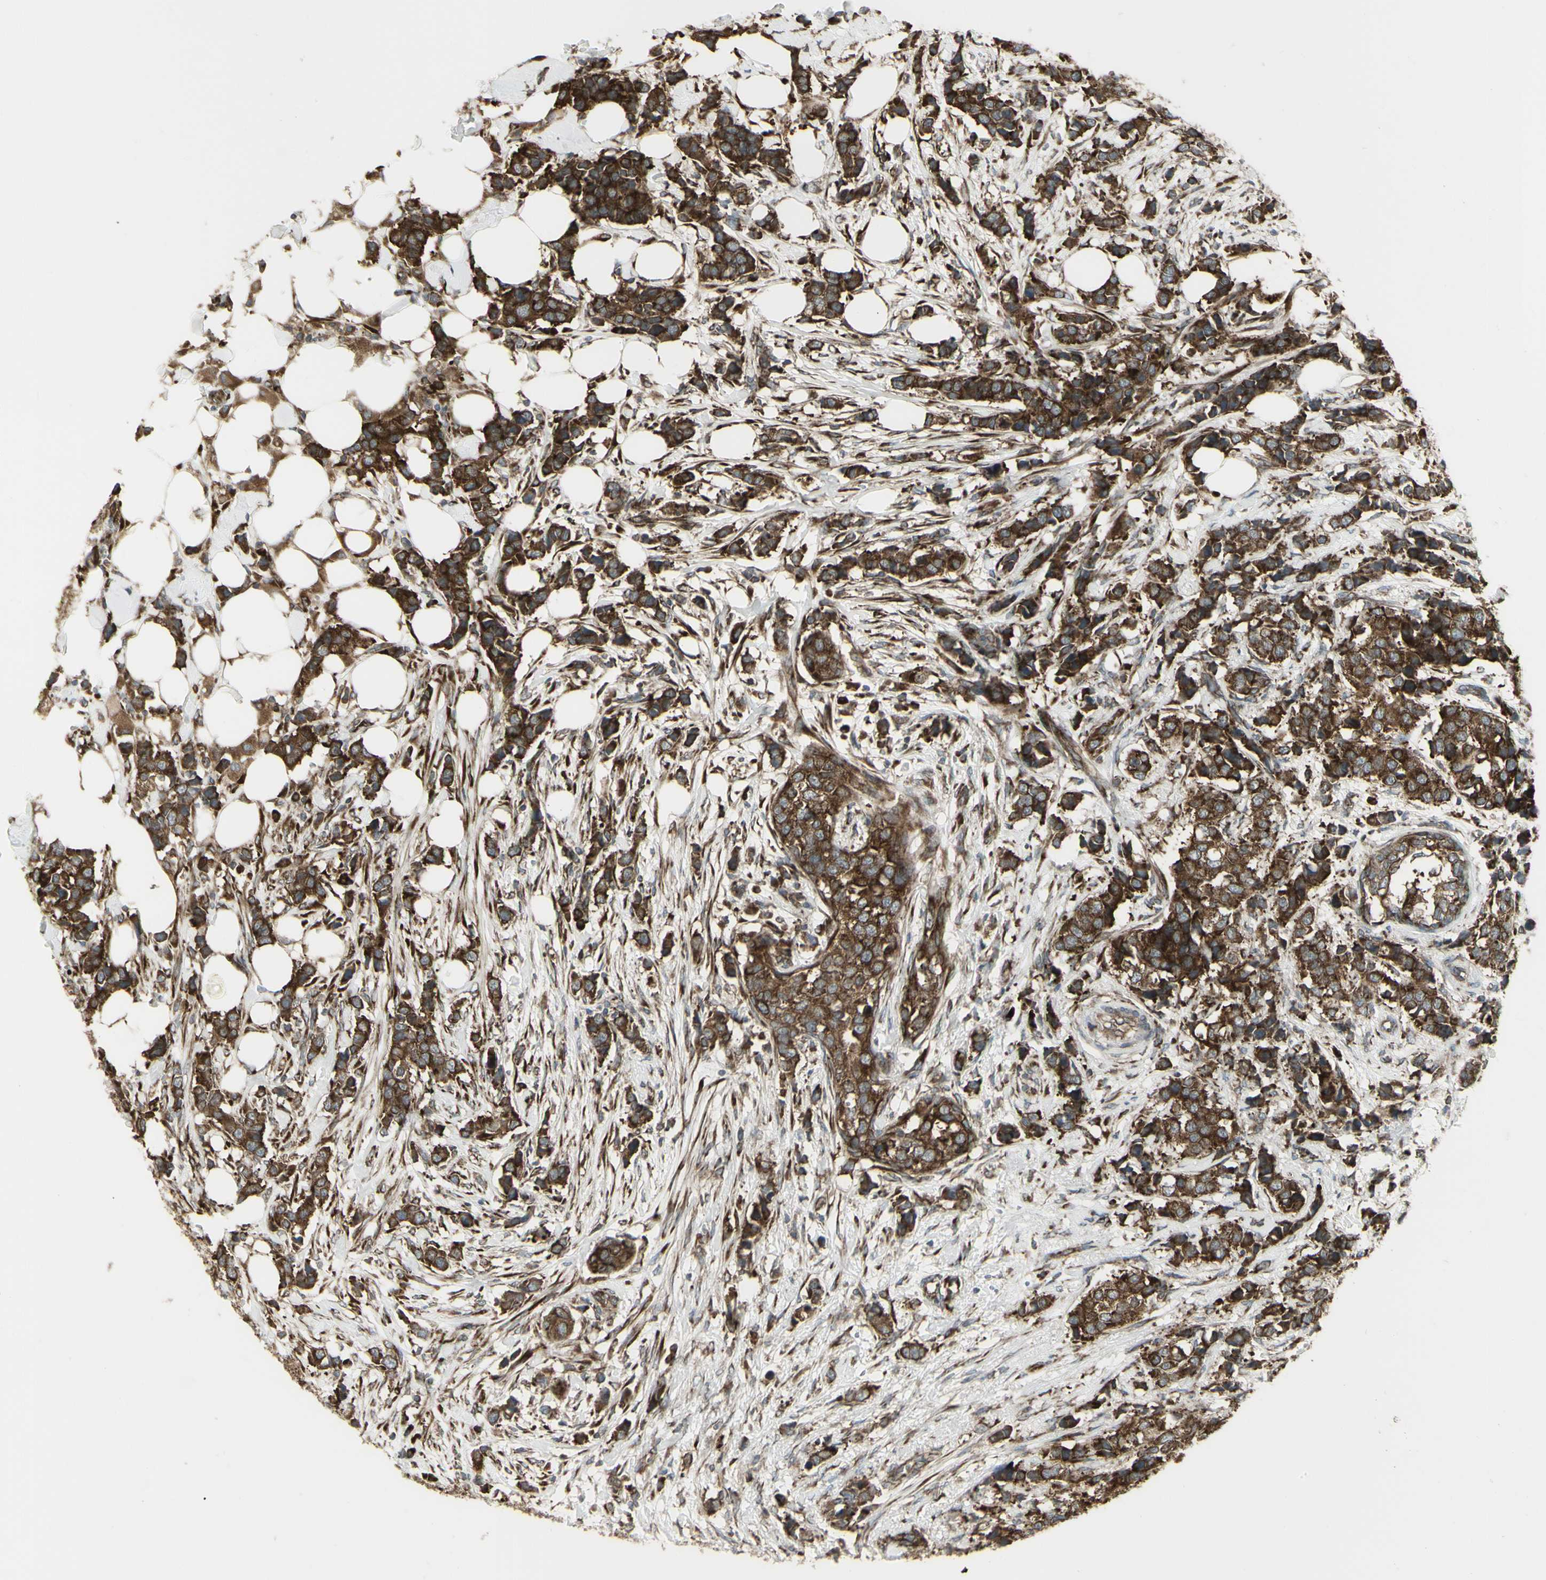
{"staining": {"intensity": "strong", "quantity": ">75%", "location": "cytoplasmic/membranous"}, "tissue": "breast cancer", "cell_type": "Tumor cells", "image_type": "cancer", "snomed": [{"axis": "morphology", "description": "Normal tissue, NOS"}, {"axis": "morphology", "description": "Duct carcinoma"}, {"axis": "topography", "description": "Breast"}], "caption": "Immunohistochemical staining of intraductal carcinoma (breast) shows high levels of strong cytoplasmic/membranous expression in approximately >75% of tumor cells.", "gene": "FKBP3", "patient": {"sex": "female", "age": 50}}